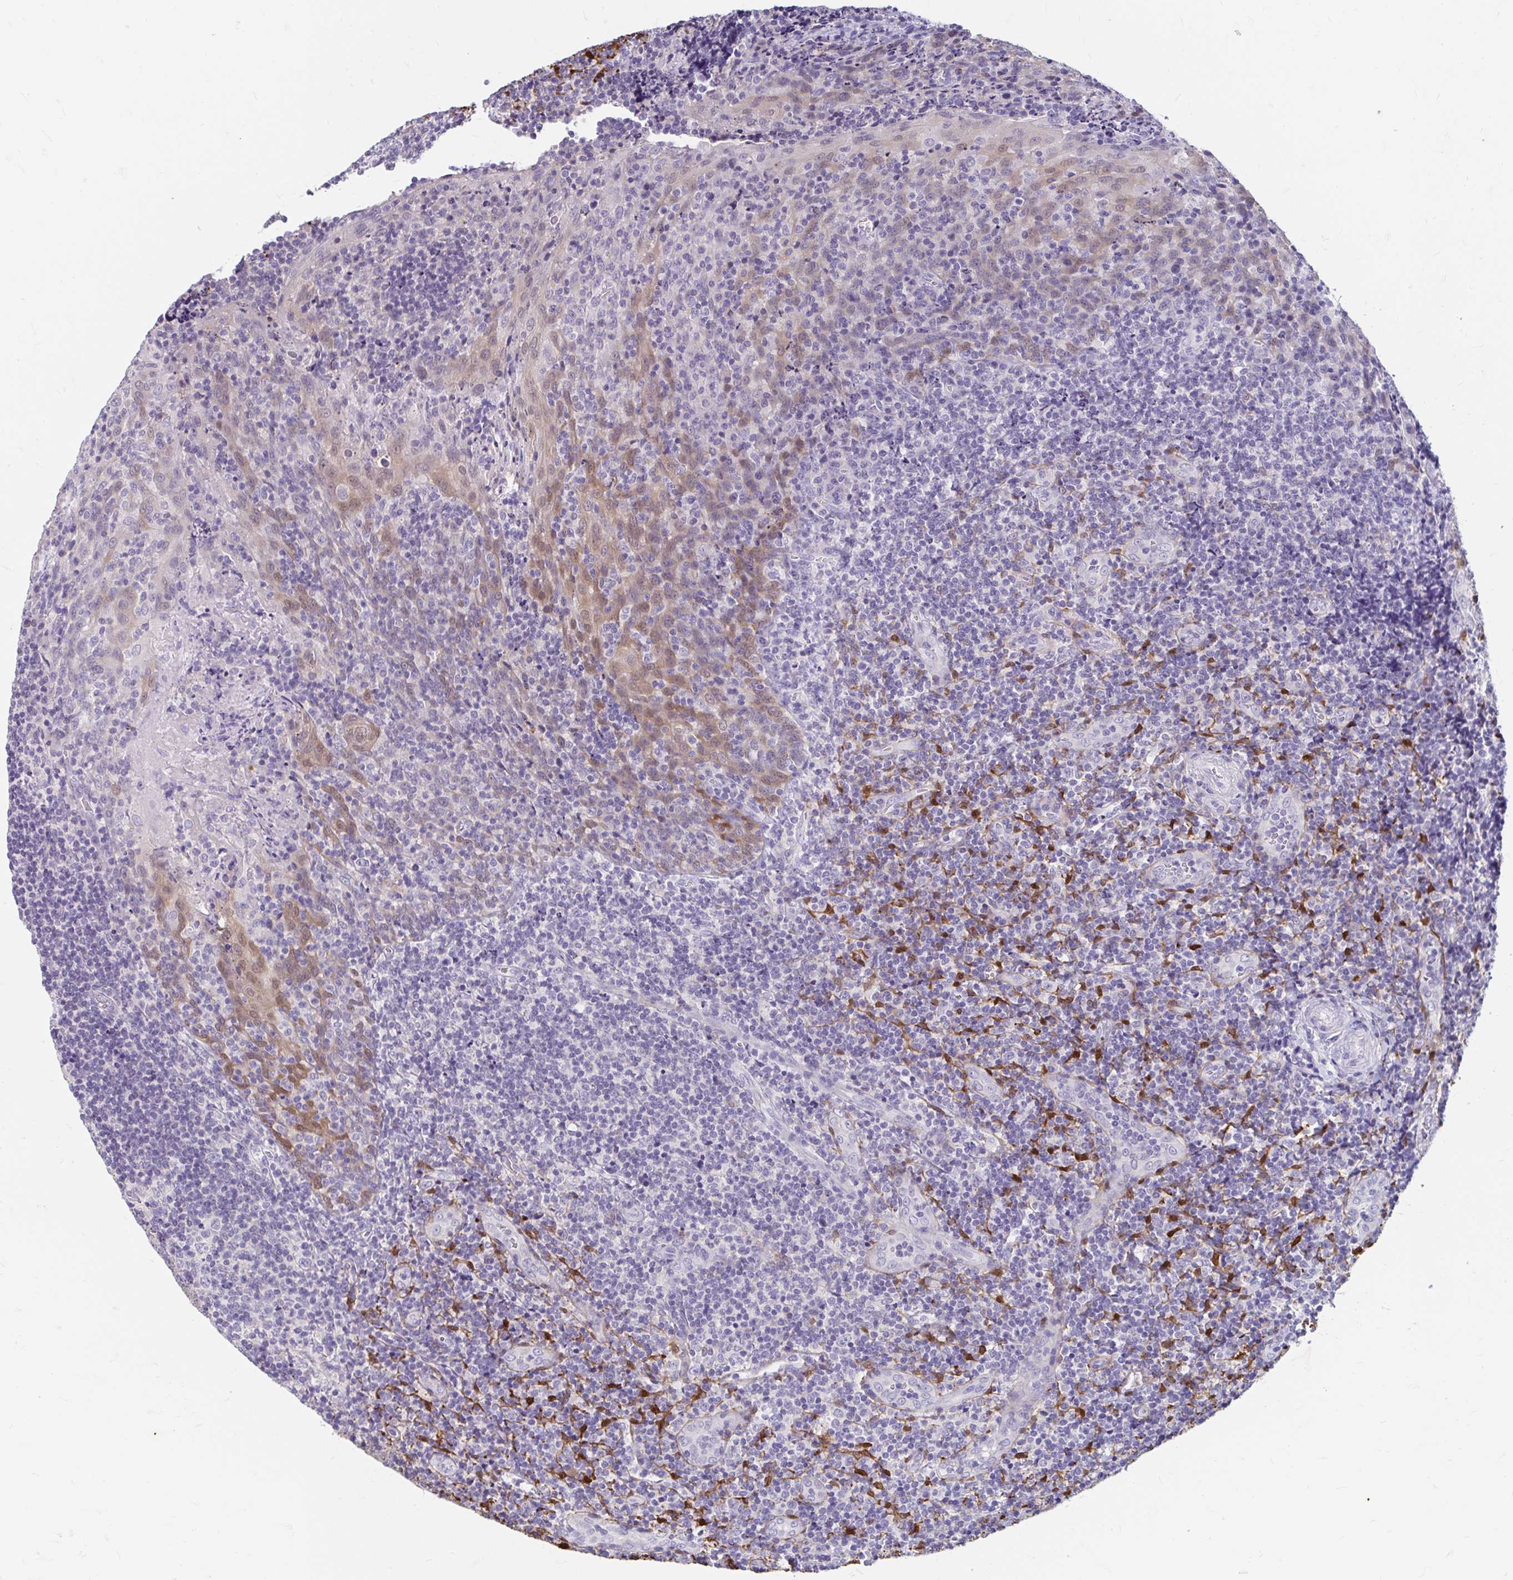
{"staining": {"intensity": "negative", "quantity": "none", "location": "none"}, "tissue": "tonsil", "cell_type": "Germinal center cells", "image_type": "normal", "snomed": [{"axis": "morphology", "description": "Normal tissue, NOS"}, {"axis": "topography", "description": "Tonsil"}], "caption": "IHC image of normal human tonsil stained for a protein (brown), which shows no expression in germinal center cells.", "gene": "ADH1A", "patient": {"sex": "male", "age": 17}}